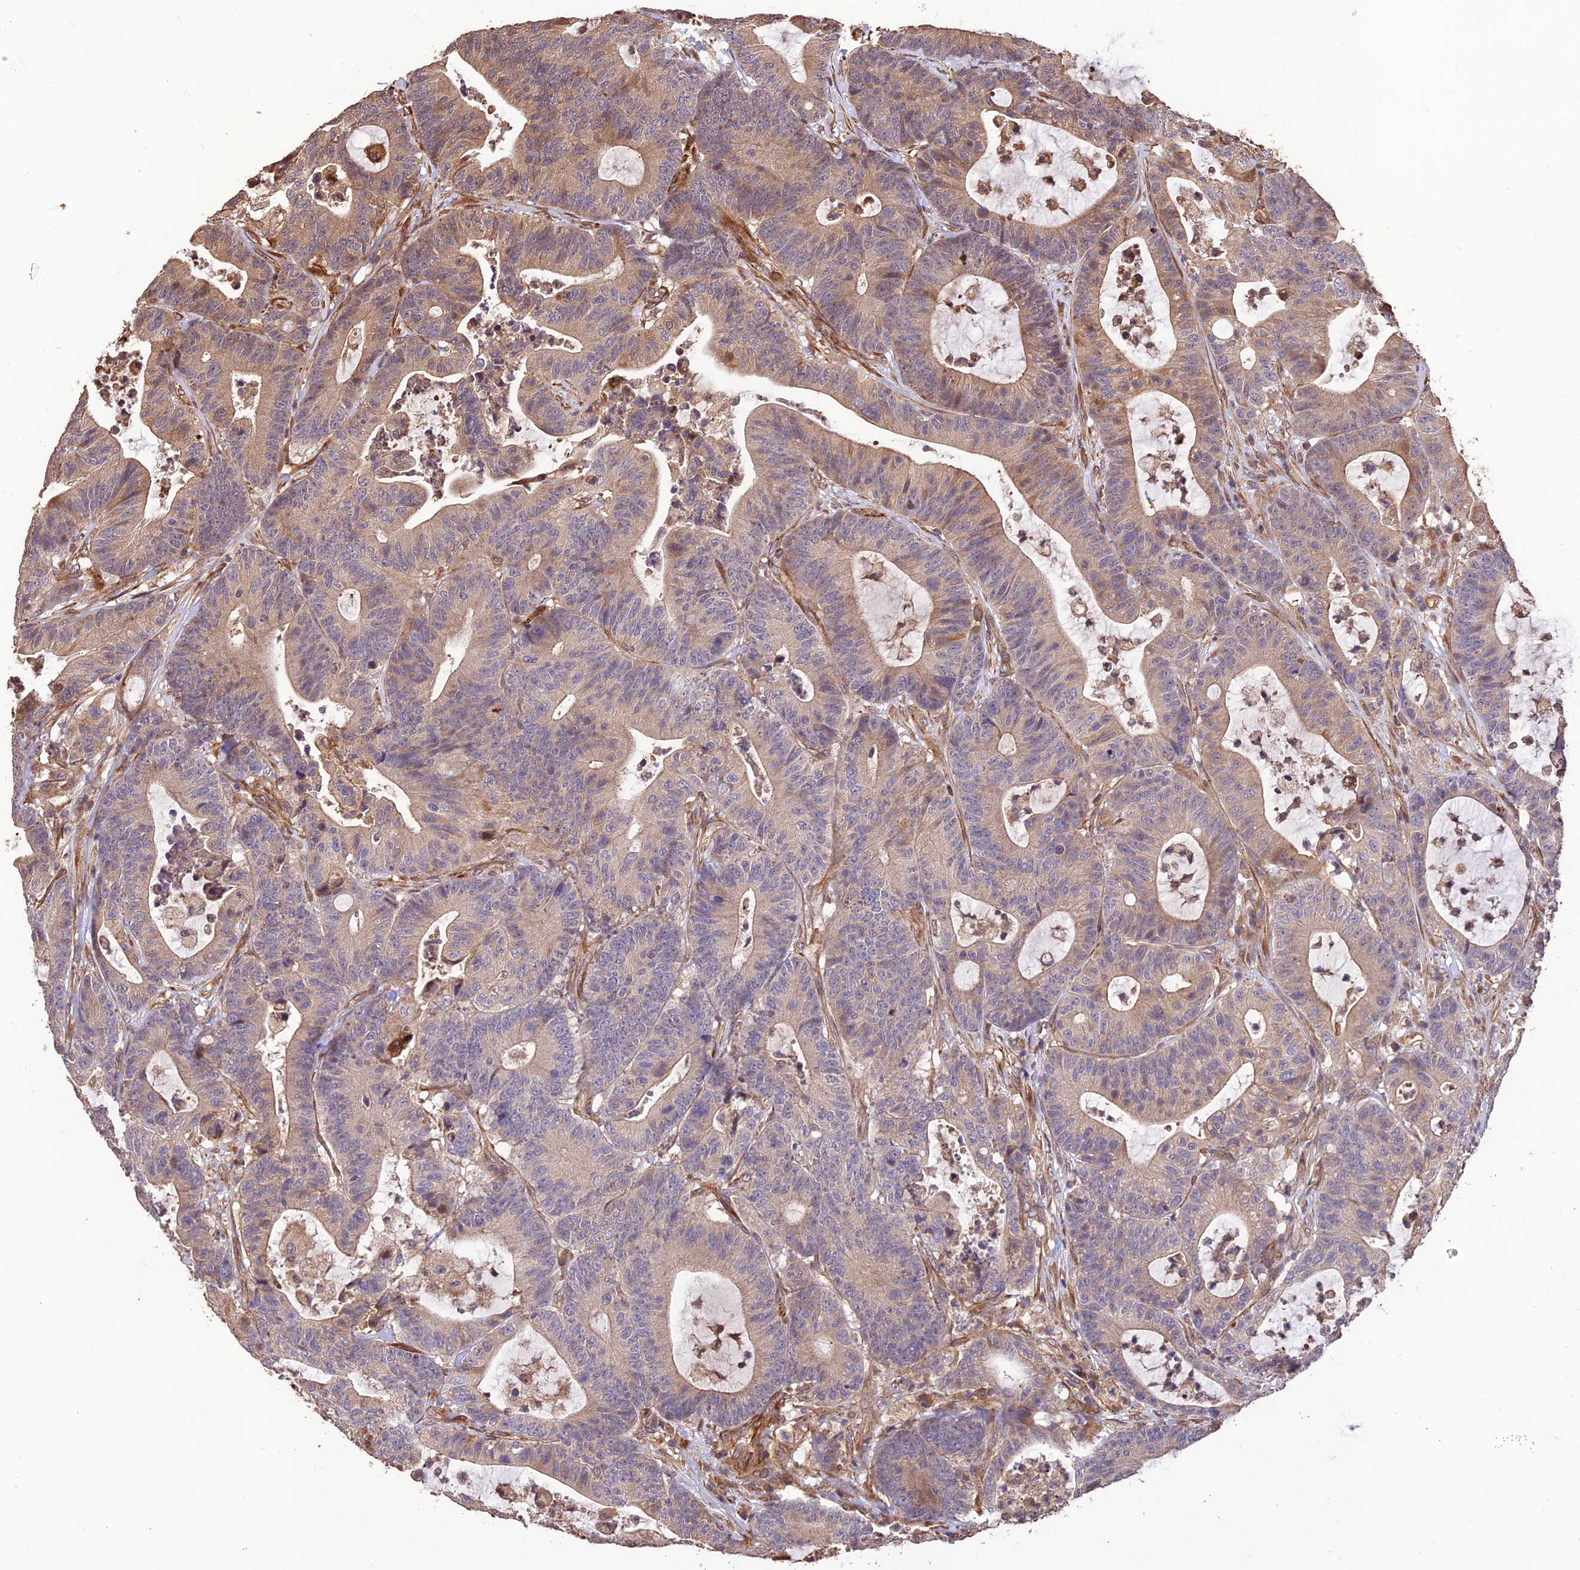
{"staining": {"intensity": "moderate", "quantity": "<25%", "location": "cytoplasmic/membranous"}, "tissue": "colorectal cancer", "cell_type": "Tumor cells", "image_type": "cancer", "snomed": [{"axis": "morphology", "description": "Adenocarcinoma, NOS"}, {"axis": "topography", "description": "Colon"}], "caption": "The immunohistochemical stain shows moderate cytoplasmic/membranous staining in tumor cells of colorectal cancer tissue. (Brightfield microscopy of DAB IHC at high magnification).", "gene": "CREBL2", "patient": {"sex": "female", "age": 84}}